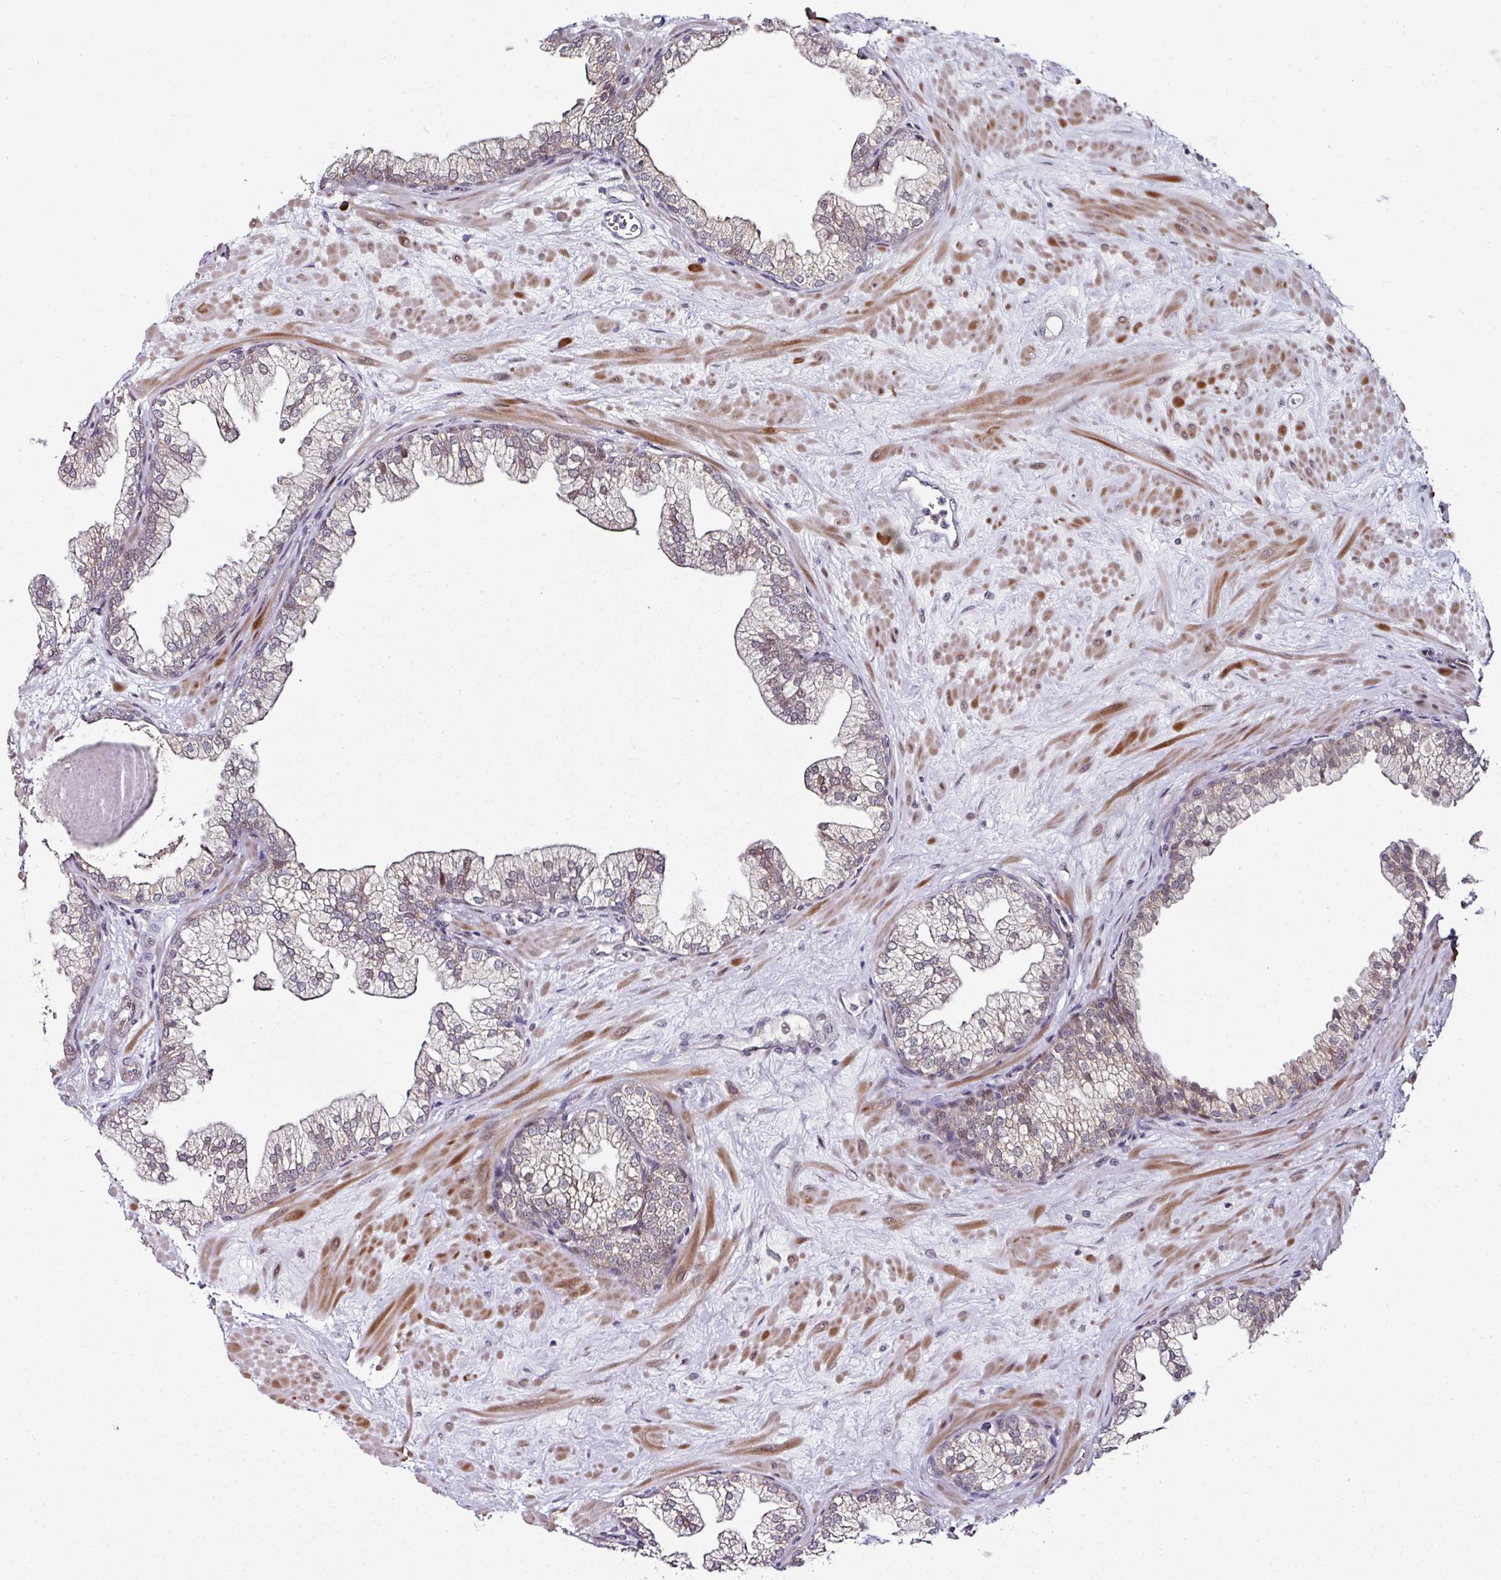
{"staining": {"intensity": "weak", "quantity": "25%-75%", "location": "cytoplasmic/membranous"}, "tissue": "prostate", "cell_type": "Glandular cells", "image_type": "normal", "snomed": [{"axis": "morphology", "description": "Normal tissue, NOS"}, {"axis": "topography", "description": "Prostate"}, {"axis": "topography", "description": "Peripheral nerve tissue"}], "caption": "Immunohistochemical staining of normal human prostate shows low levels of weak cytoplasmic/membranous positivity in about 25%-75% of glandular cells. Using DAB (brown) and hematoxylin (blue) stains, captured at high magnification using brightfield microscopy.", "gene": "APOLD1", "patient": {"sex": "male", "age": 61}}